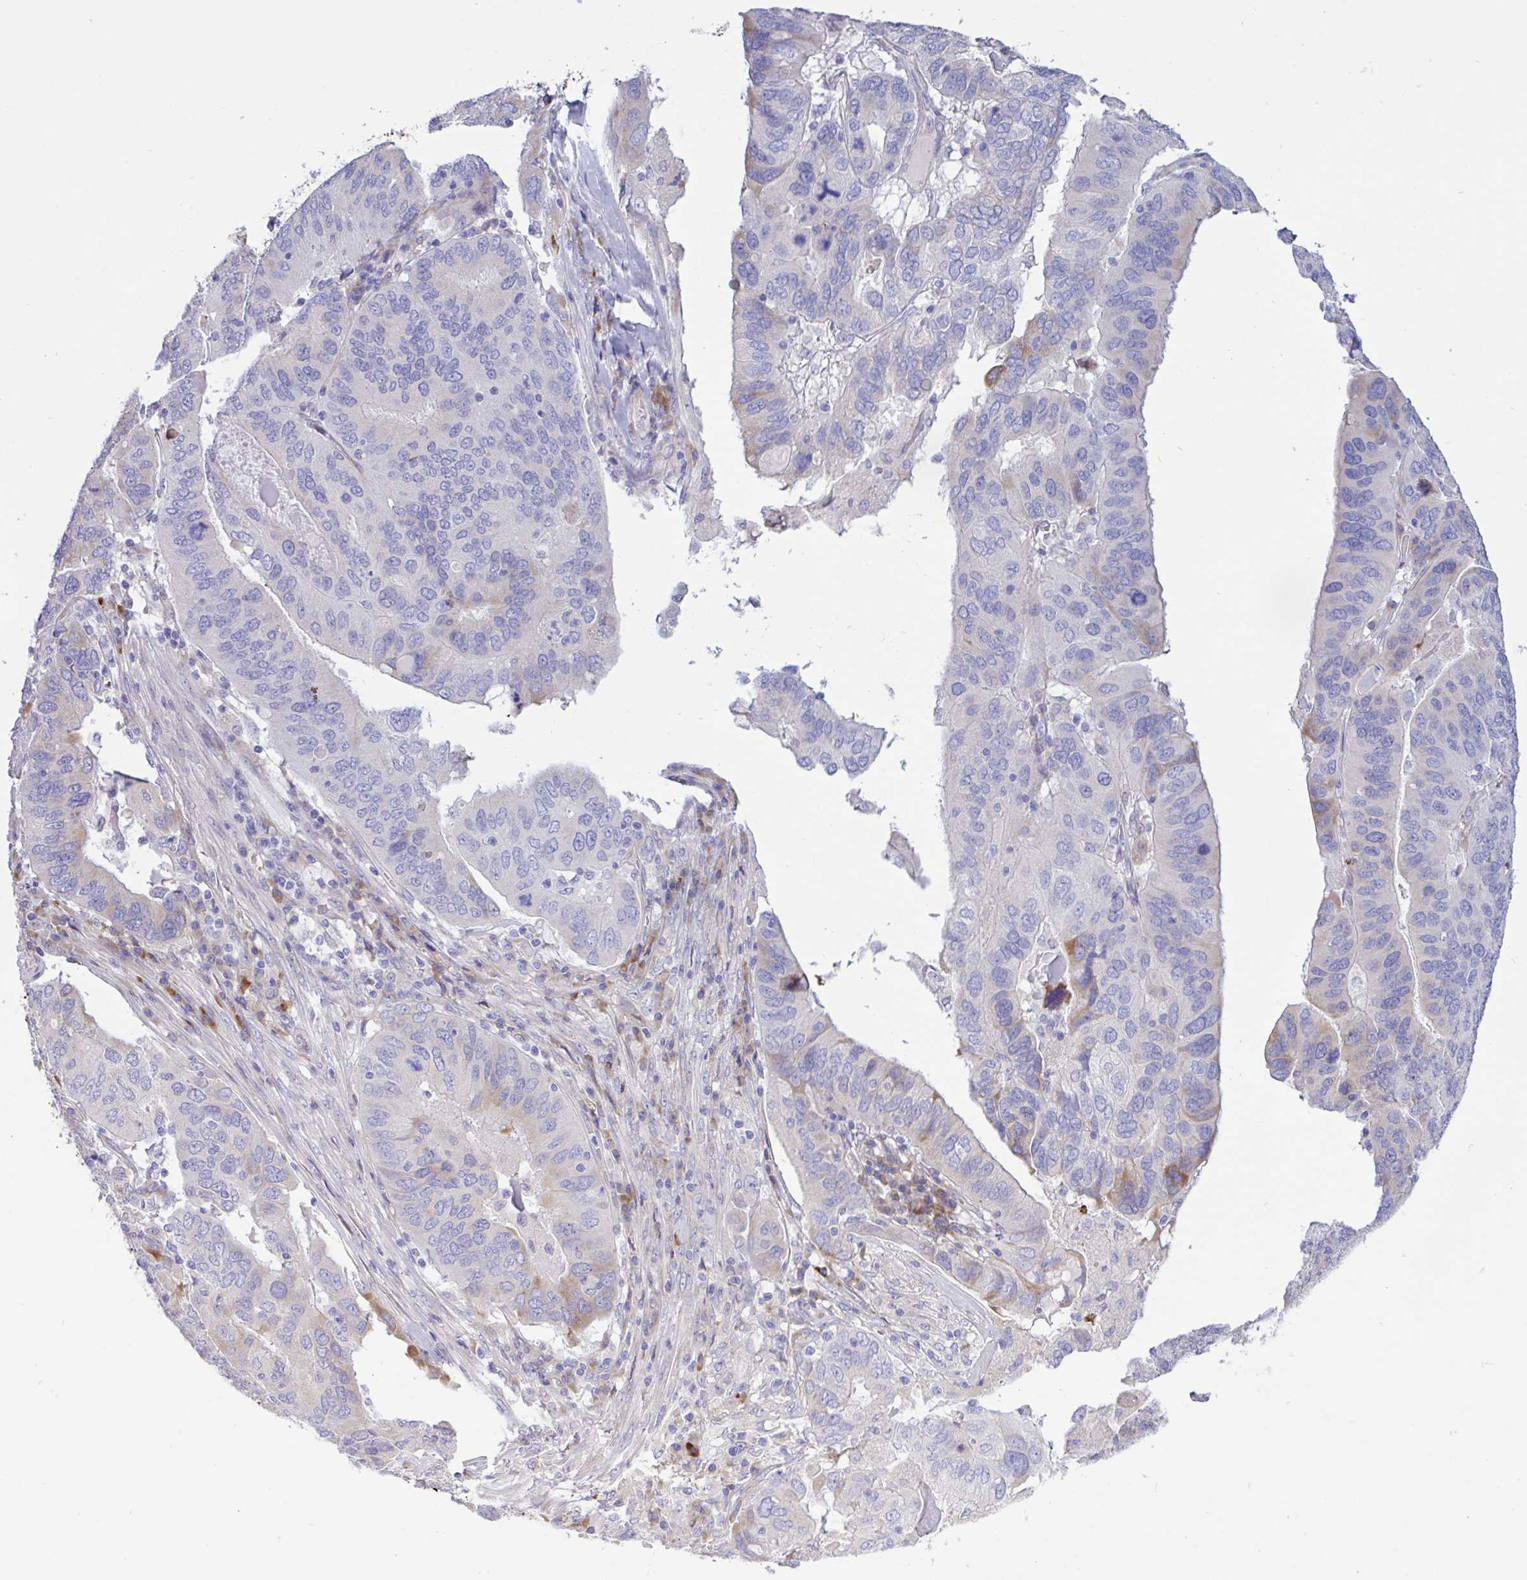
{"staining": {"intensity": "weak", "quantity": "<25%", "location": "cytoplasmic/membranous"}, "tissue": "ovarian cancer", "cell_type": "Tumor cells", "image_type": "cancer", "snomed": [{"axis": "morphology", "description": "Cystadenocarcinoma, serous, NOS"}, {"axis": "topography", "description": "Ovary"}], "caption": "This micrograph is of ovarian serous cystadenocarcinoma stained with immunohistochemistry to label a protein in brown with the nuclei are counter-stained blue. There is no positivity in tumor cells.", "gene": "DSC3", "patient": {"sex": "female", "age": 79}}